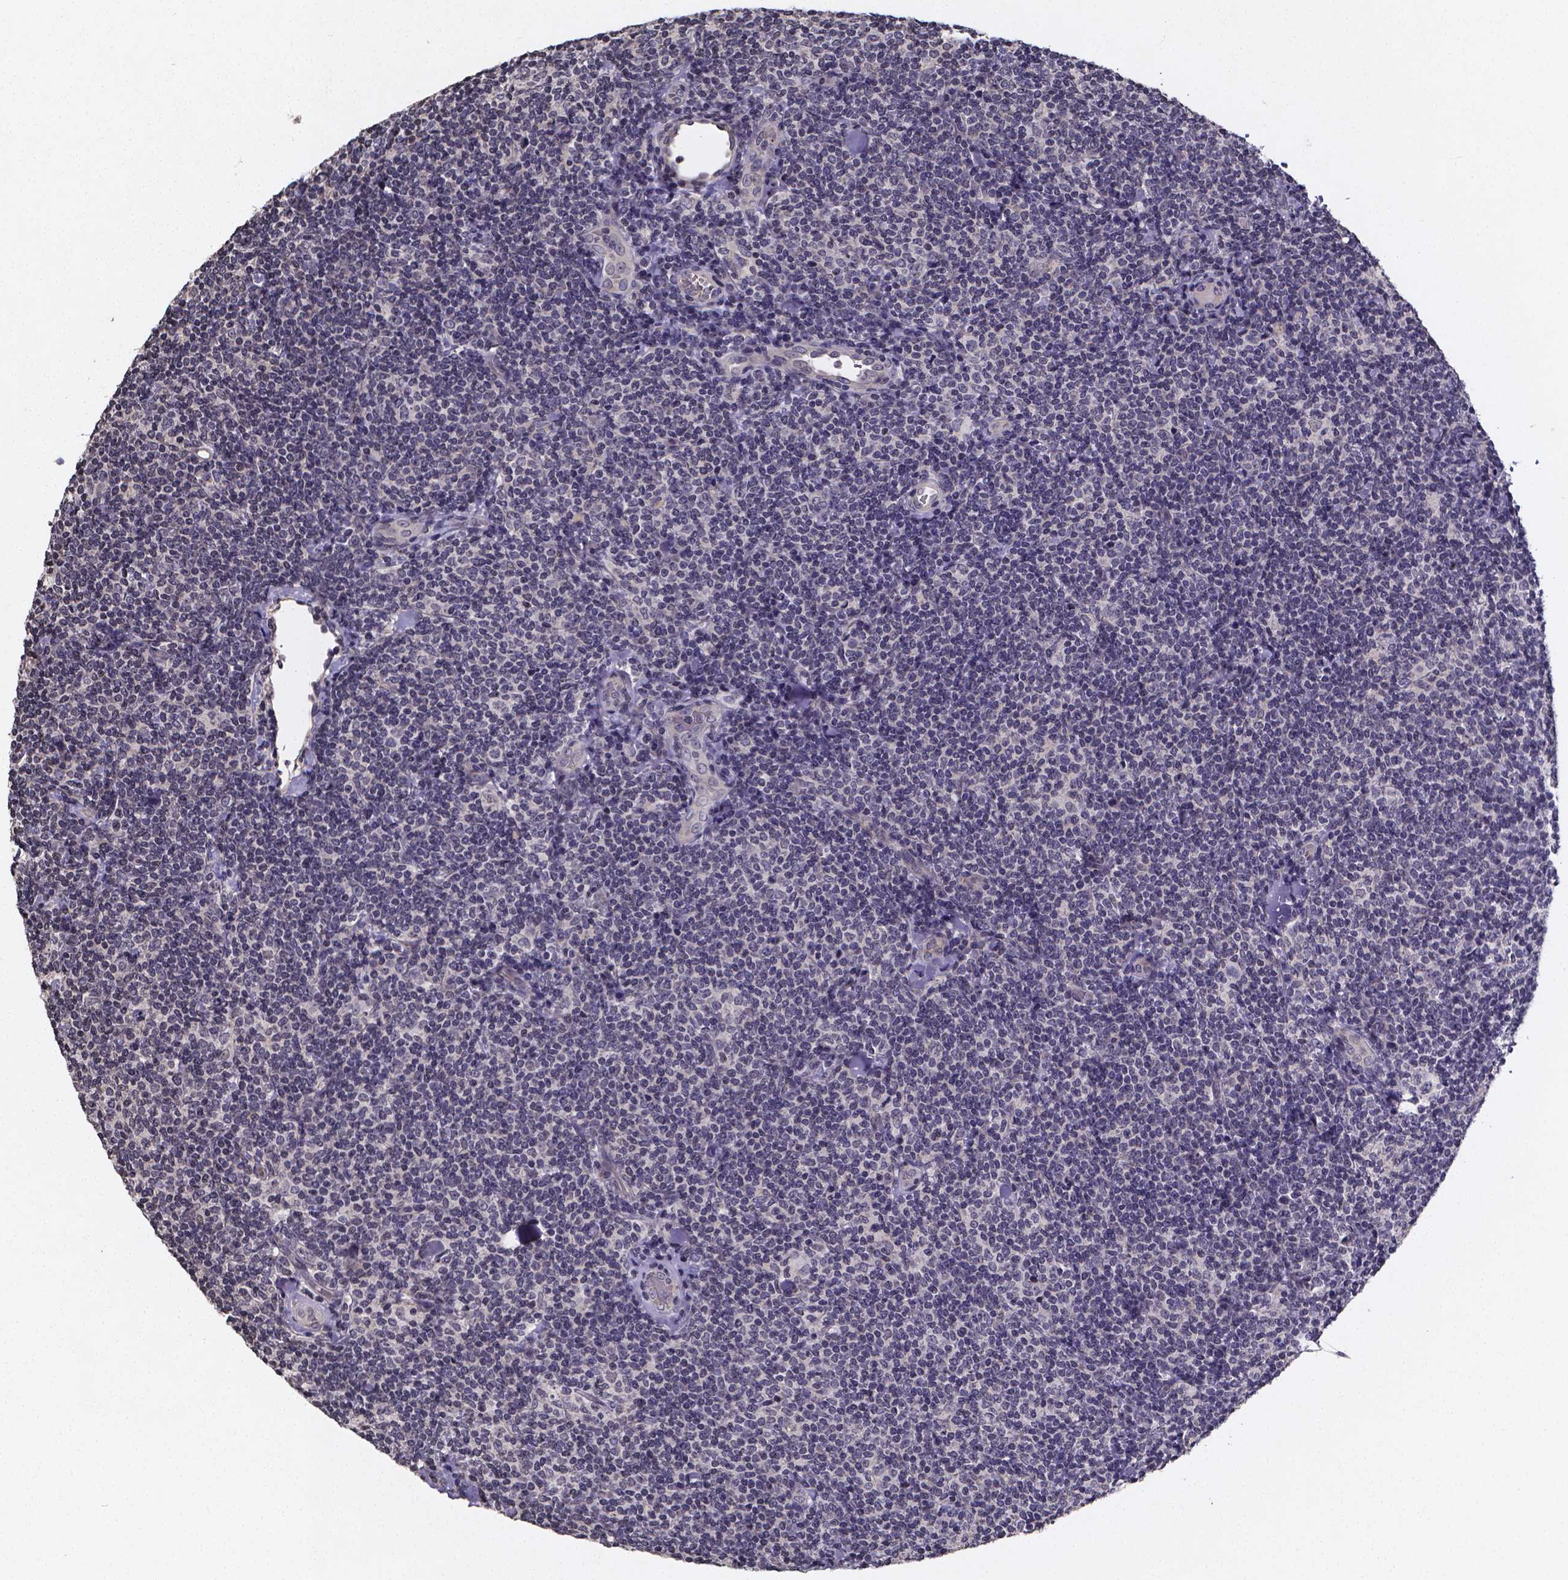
{"staining": {"intensity": "negative", "quantity": "none", "location": "none"}, "tissue": "lymphoma", "cell_type": "Tumor cells", "image_type": "cancer", "snomed": [{"axis": "morphology", "description": "Malignant lymphoma, non-Hodgkin's type, Low grade"}, {"axis": "topography", "description": "Lymph node"}], "caption": "This is an immunohistochemistry (IHC) photomicrograph of lymphoma. There is no staining in tumor cells.", "gene": "TP73", "patient": {"sex": "female", "age": 56}}